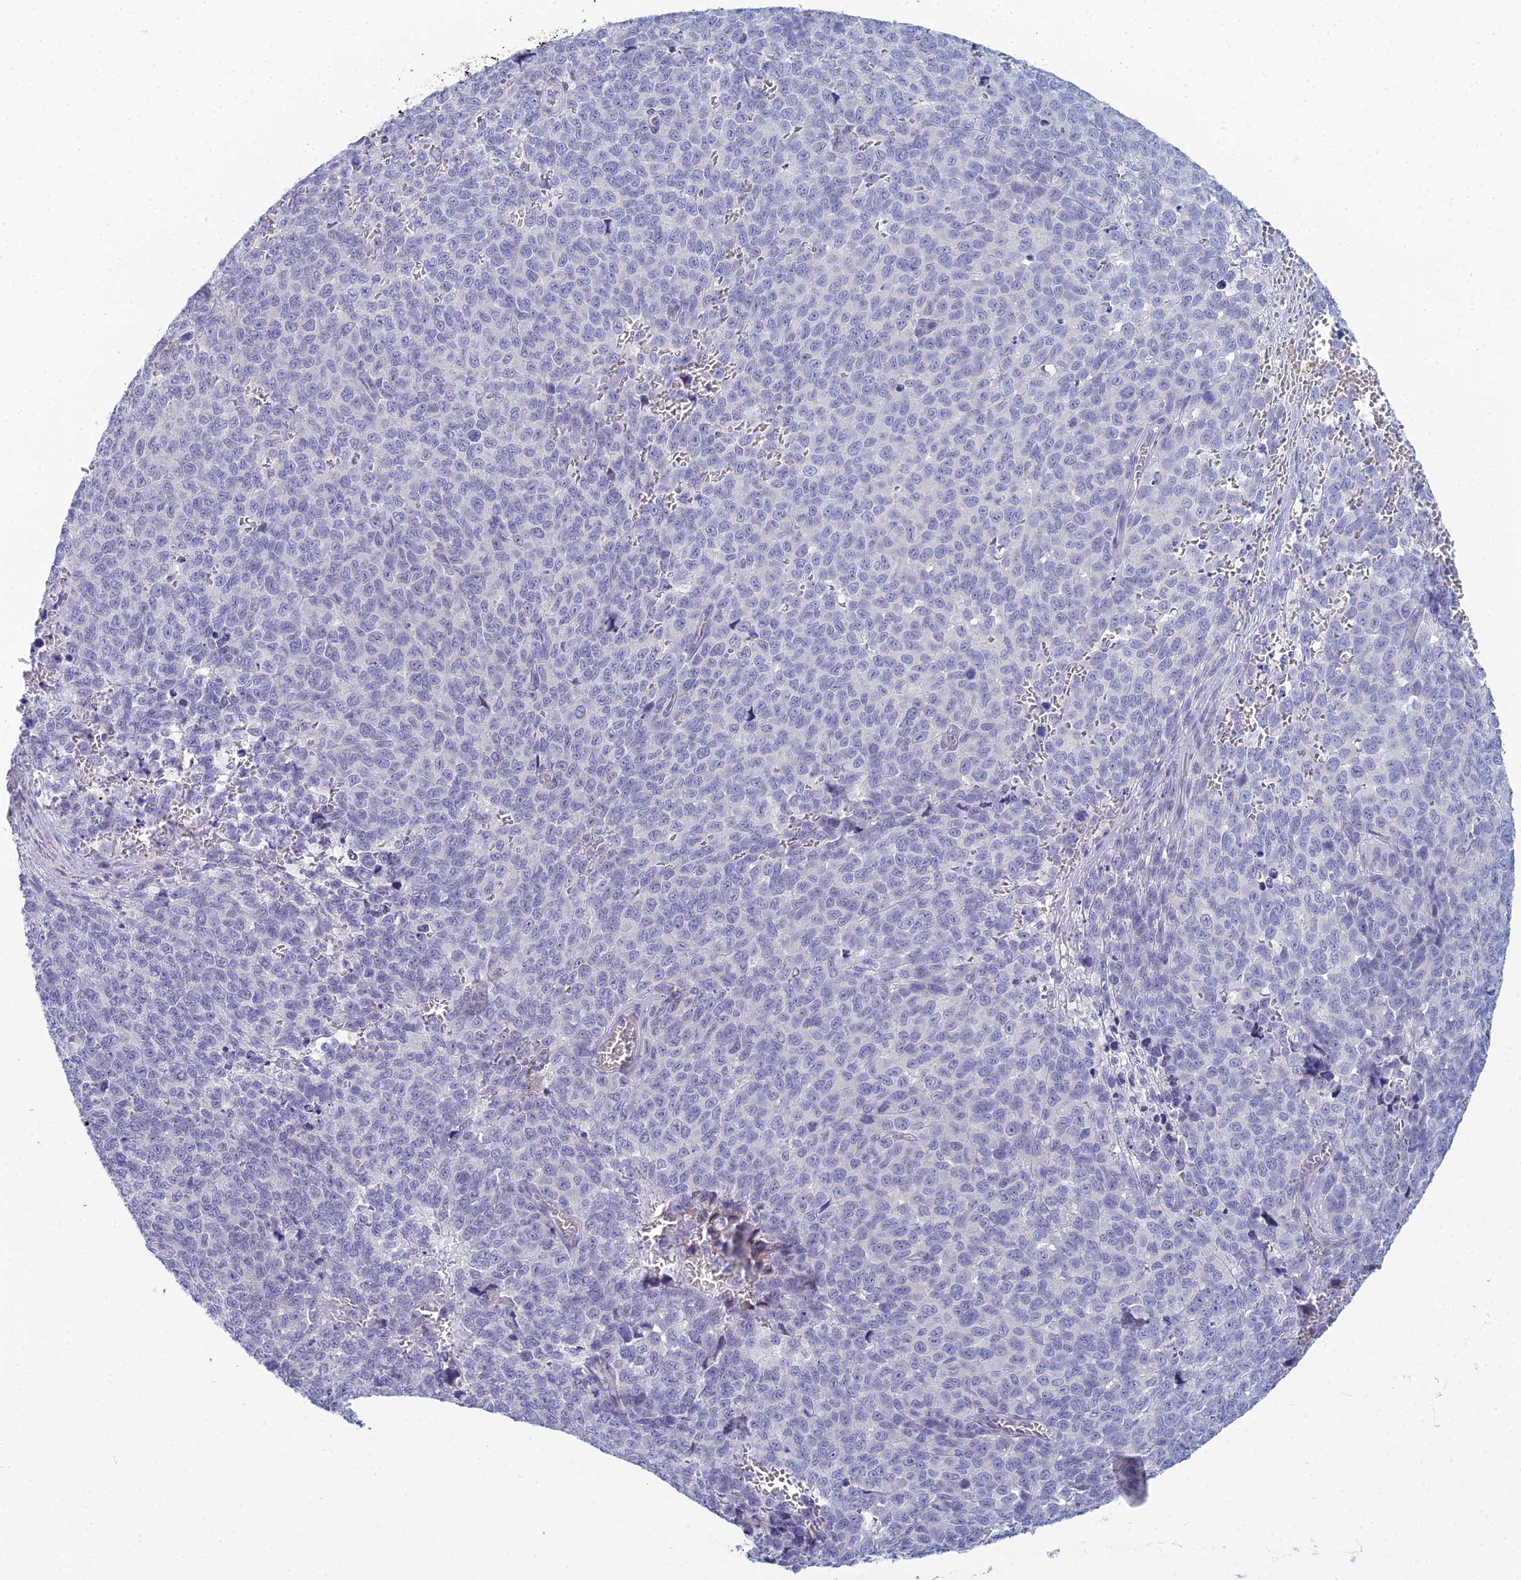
{"staining": {"intensity": "negative", "quantity": "none", "location": "none"}, "tissue": "melanoma", "cell_type": "Tumor cells", "image_type": "cancer", "snomed": [{"axis": "morphology", "description": "Malignant melanoma, NOS"}, {"axis": "topography", "description": "Nose, NOS"}], "caption": "A micrograph of human malignant melanoma is negative for staining in tumor cells.", "gene": "MUC13", "patient": {"sex": "female", "age": 48}}